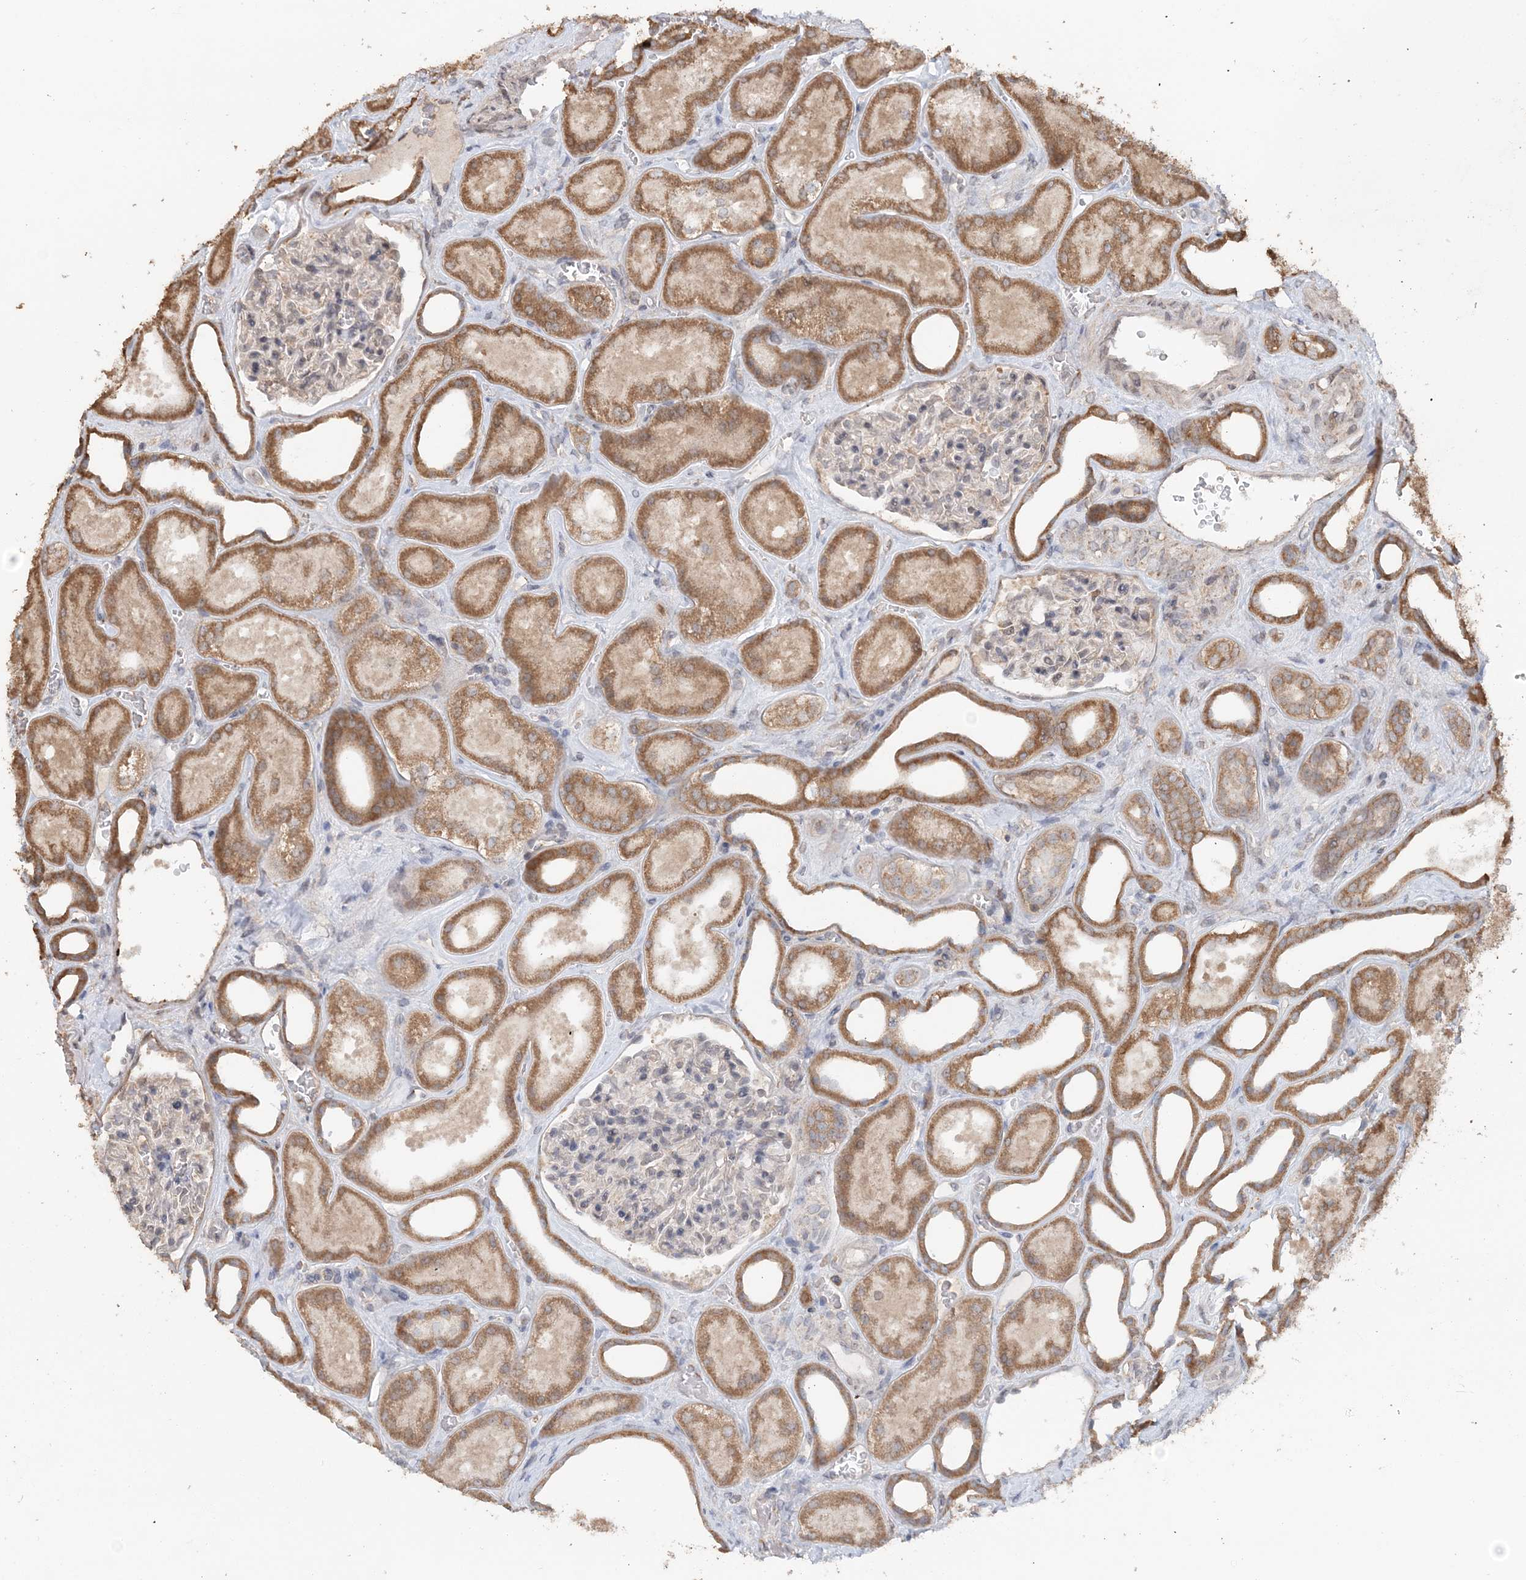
{"staining": {"intensity": "weak", "quantity": "<25%", "location": "cytoplasmic/membranous"}, "tissue": "kidney", "cell_type": "Cells in glomeruli", "image_type": "normal", "snomed": [{"axis": "morphology", "description": "Normal tissue, NOS"}, {"axis": "morphology", "description": "Adenocarcinoma, NOS"}, {"axis": "topography", "description": "Kidney"}], "caption": "High power microscopy image of an IHC image of normal kidney, revealing no significant positivity in cells in glomeruli. The staining was performed using DAB (3,3'-diaminobenzidine) to visualize the protein expression in brown, while the nuclei were stained in blue with hematoxylin (Magnification: 20x).", "gene": "FBXO38", "patient": {"sex": "female", "age": 68}}